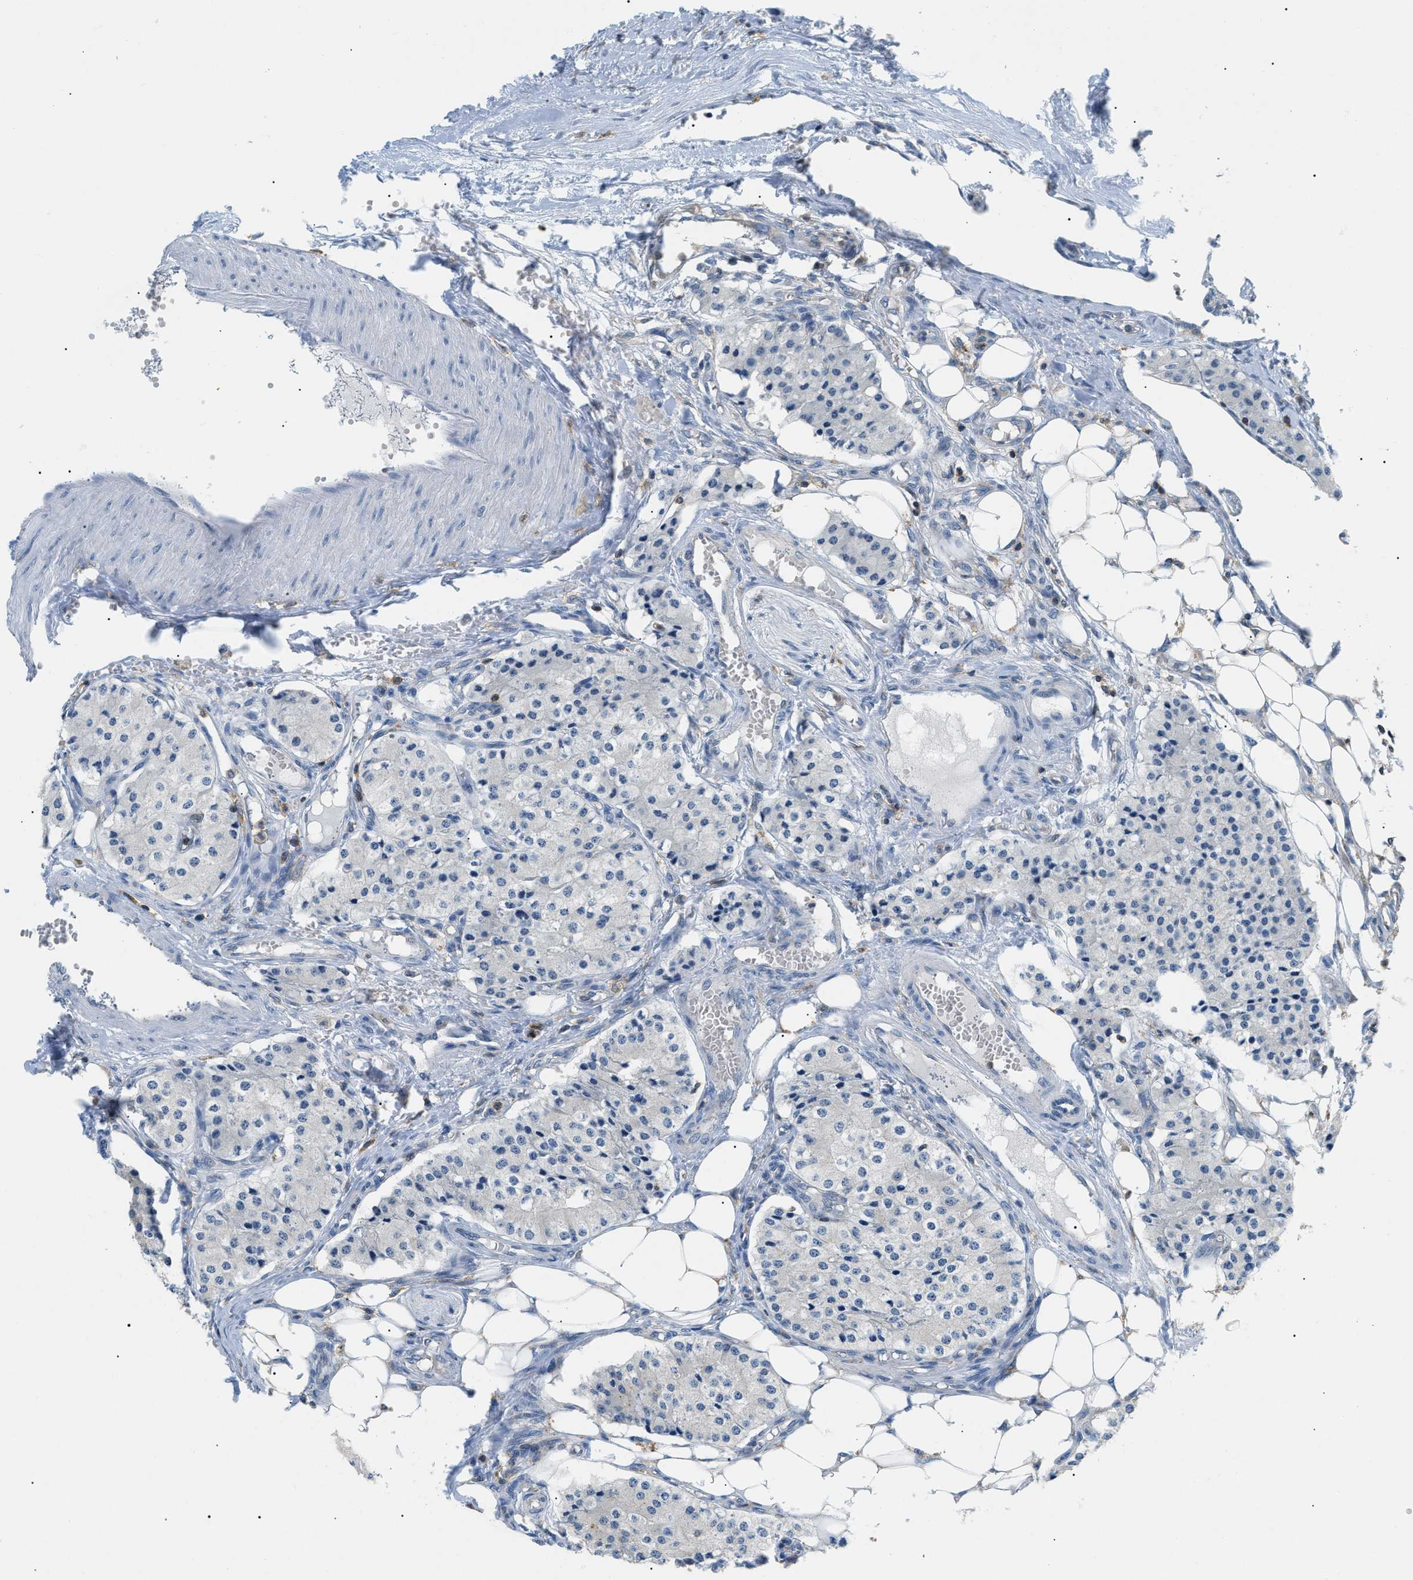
{"staining": {"intensity": "negative", "quantity": "none", "location": "none"}, "tissue": "carcinoid", "cell_type": "Tumor cells", "image_type": "cancer", "snomed": [{"axis": "morphology", "description": "Carcinoid, malignant, NOS"}, {"axis": "topography", "description": "Colon"}], "caption": "This image is of carcinoid stained with immunohistochemistry (IHC) to label a protein in brown with the nuclei are counter-stained blue. There is no positivity in tumor cells.", "gene": "INPP5D", "patient": {"sex": "female", "age": 52}}